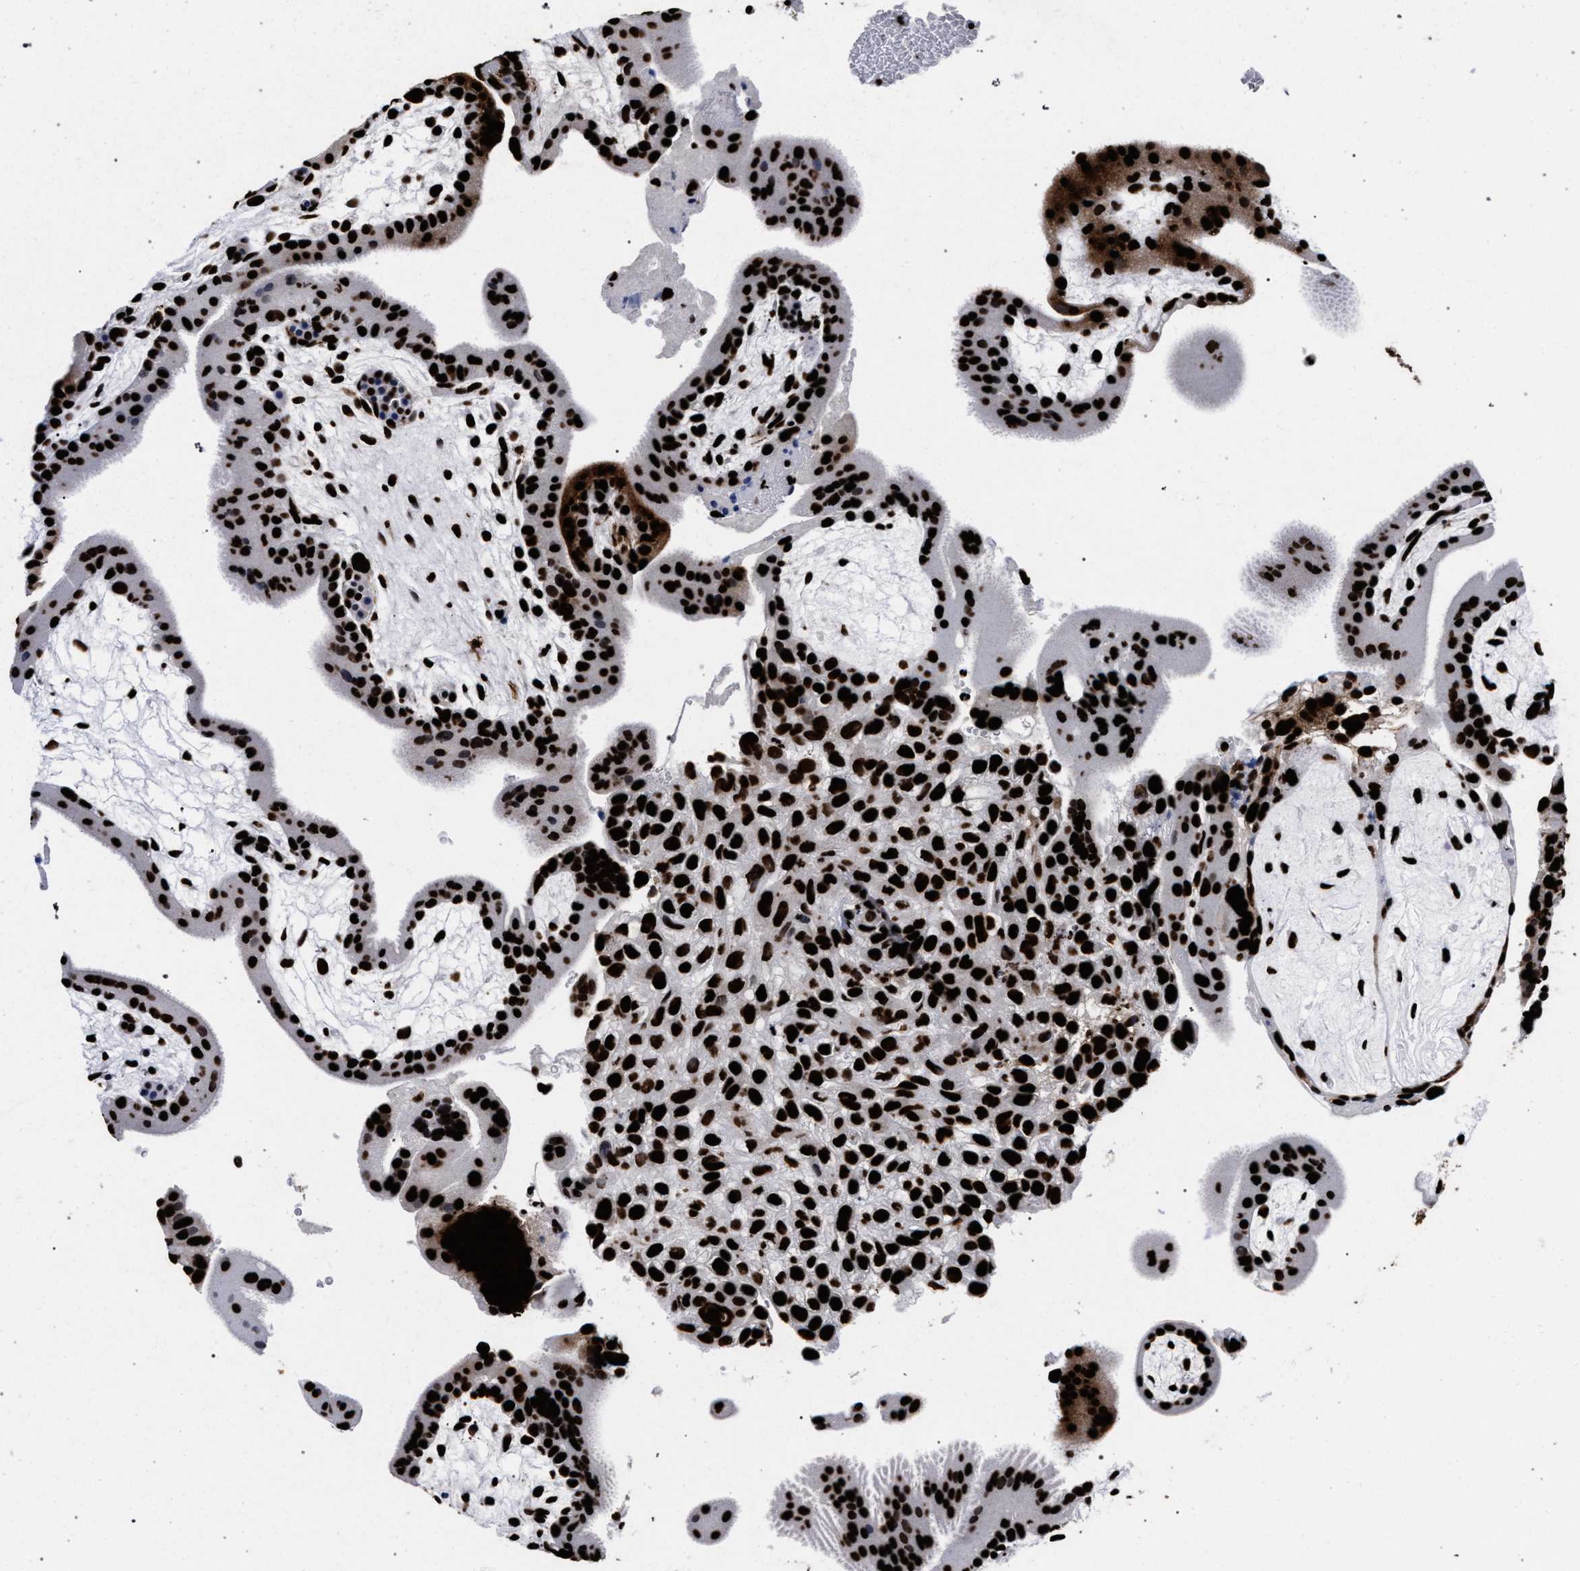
{"staining": {"intensity": "strong", "quantity": ">75%", "location": "nuclear"}, "tissue": "placenta", "cell_type": "Decidual cells", "image_type": "normal", "snomed": [{"axis": "morphology", "description": "Normal tissue, NOS"}, {"axis": "topography", "description": "Placenta"}], "caption": "Immunohistochemical staining of benign placenta reveals strong nuclear protein positivity in approximately >75% of decidual cells. The protein is shown in brown color, while the nuclei are stained blue.", "gene": "HNRNPA1", "patient": {"sex": "female", "age": 19}}